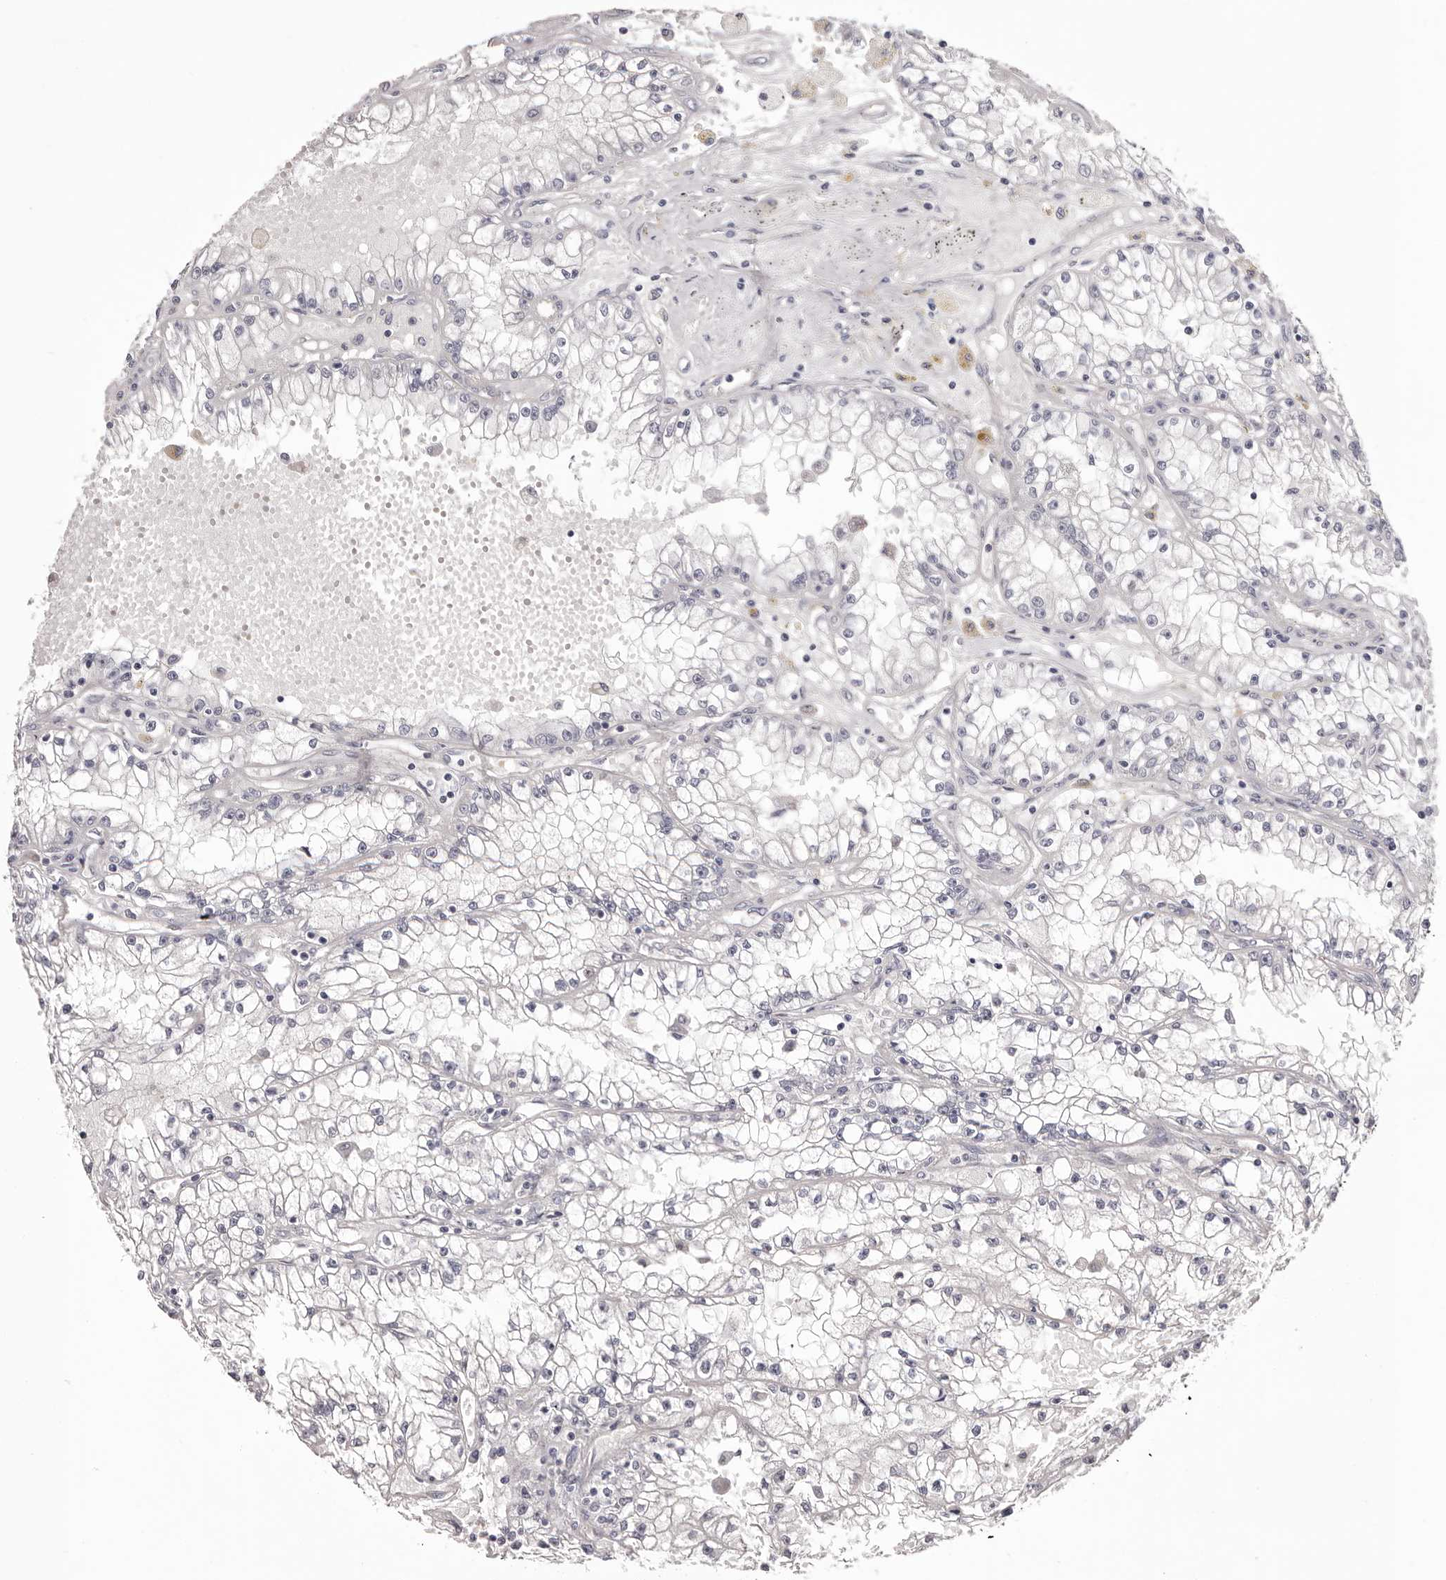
{"staining": {"intensity": "negative", "quantity": "none", "location": "none"}, "tissue": "renal cancer", "cell_type": "Tumor cells", "image_type": "cancer", "snomed": [{"axis": "morphology", "description": "Adenocarcinoma, NOS"}, {"axis": "topography", "description": "Kidney"}], "caption": "Adenocarcinoma (renal) was stained to show a protein in brown. There is no significant positivity in tumor cells.", "gene": "PEG10", "patient": {"sex": "male", "age": 56}}